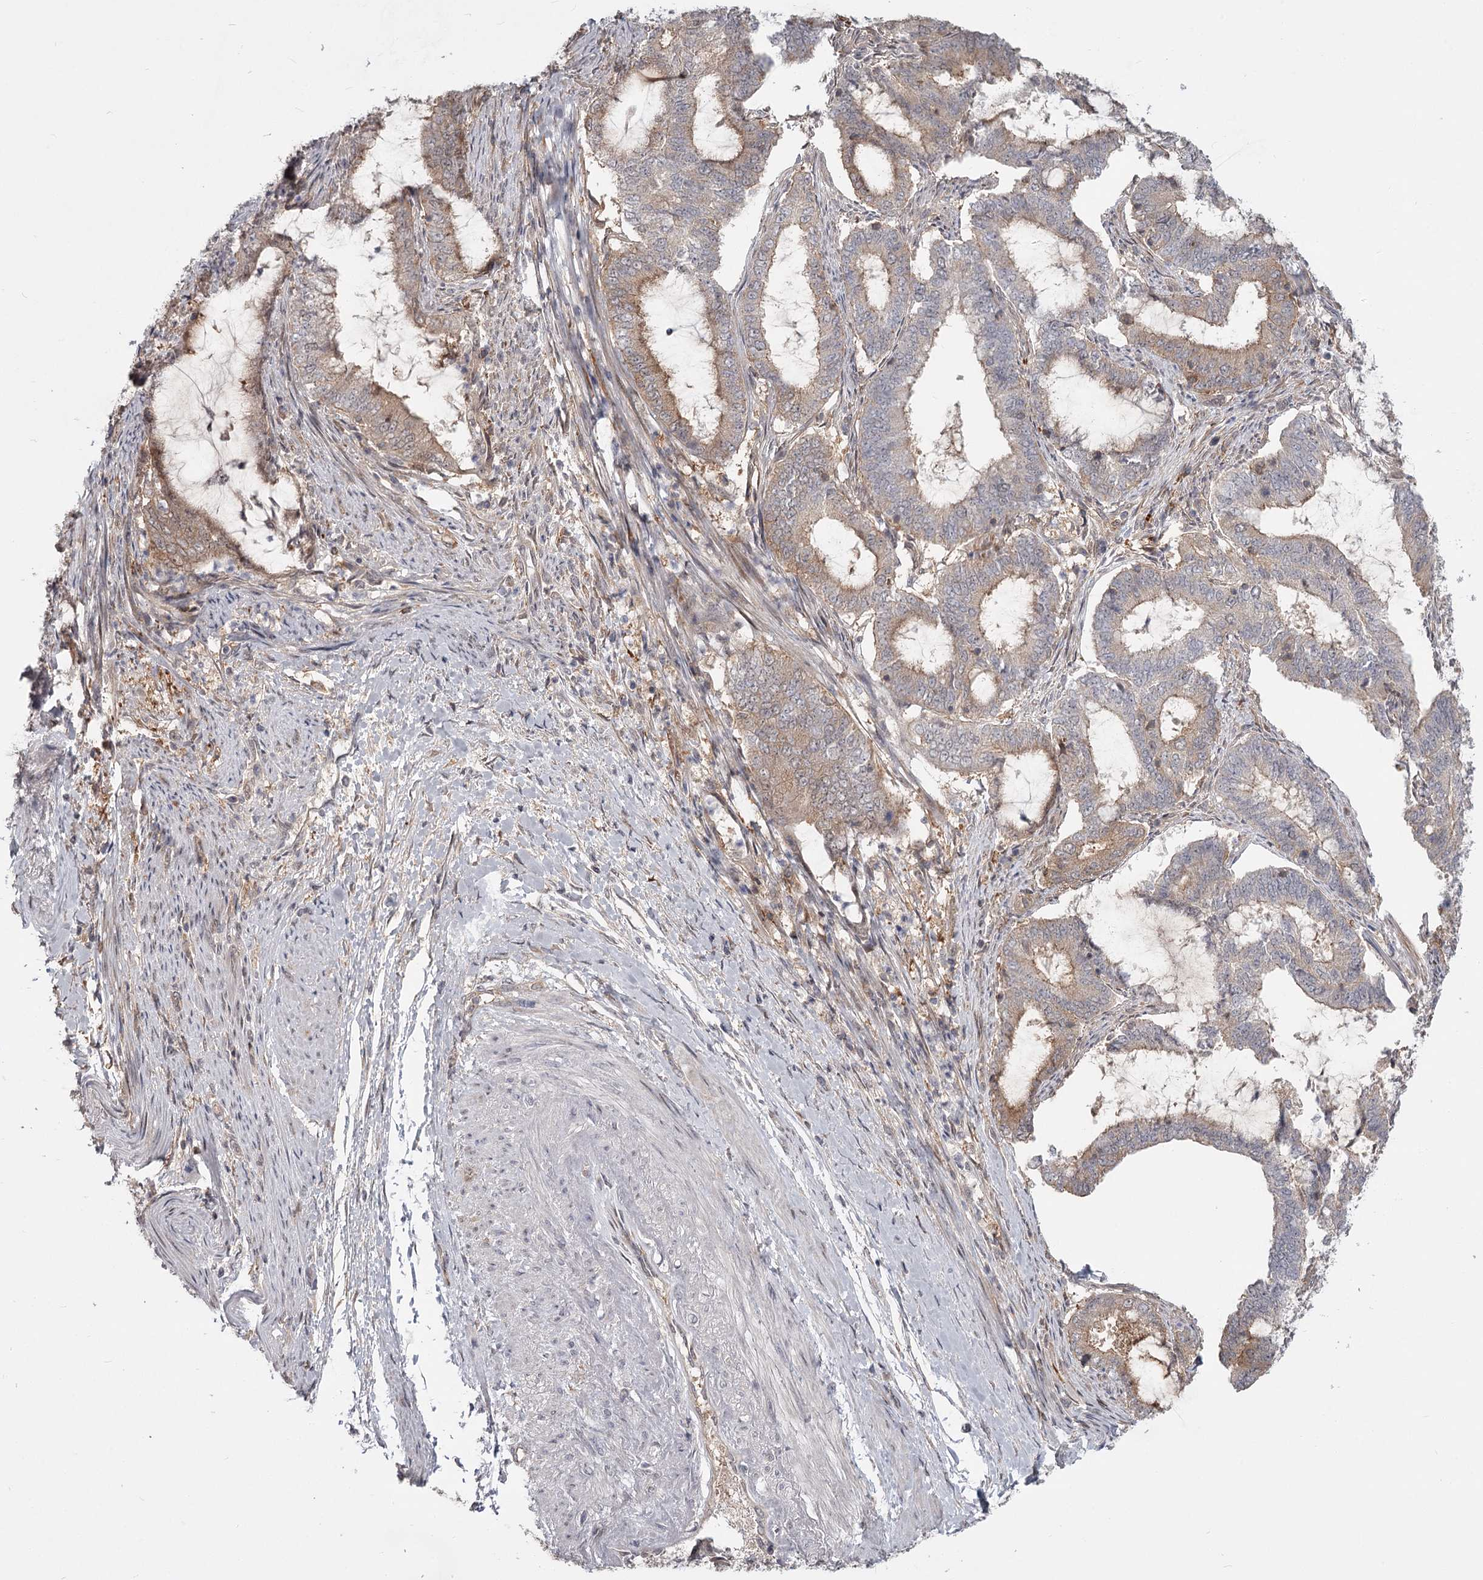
{"staining": {"intensity": "moderate", "quantity": "<25%", "location": "cytoplasmic/membranous"}, "tissue": "endometrial cancer", "cell_type": "Tumor cells", "image_type": "cancer", "snomed": [{"axis": "morphology", "description": "Adenocarcinoma, NOS"}, {"axis": "topography", "description": "Endometrium"}], "caption": "Endometrial cancer stained for a protein (brown) reveals moderate cytoplasmic/membranous positive positivity in about <25% of tumor cells.", "gene": "CCNG2", "patient": {"sex": "female", "age": 51}}